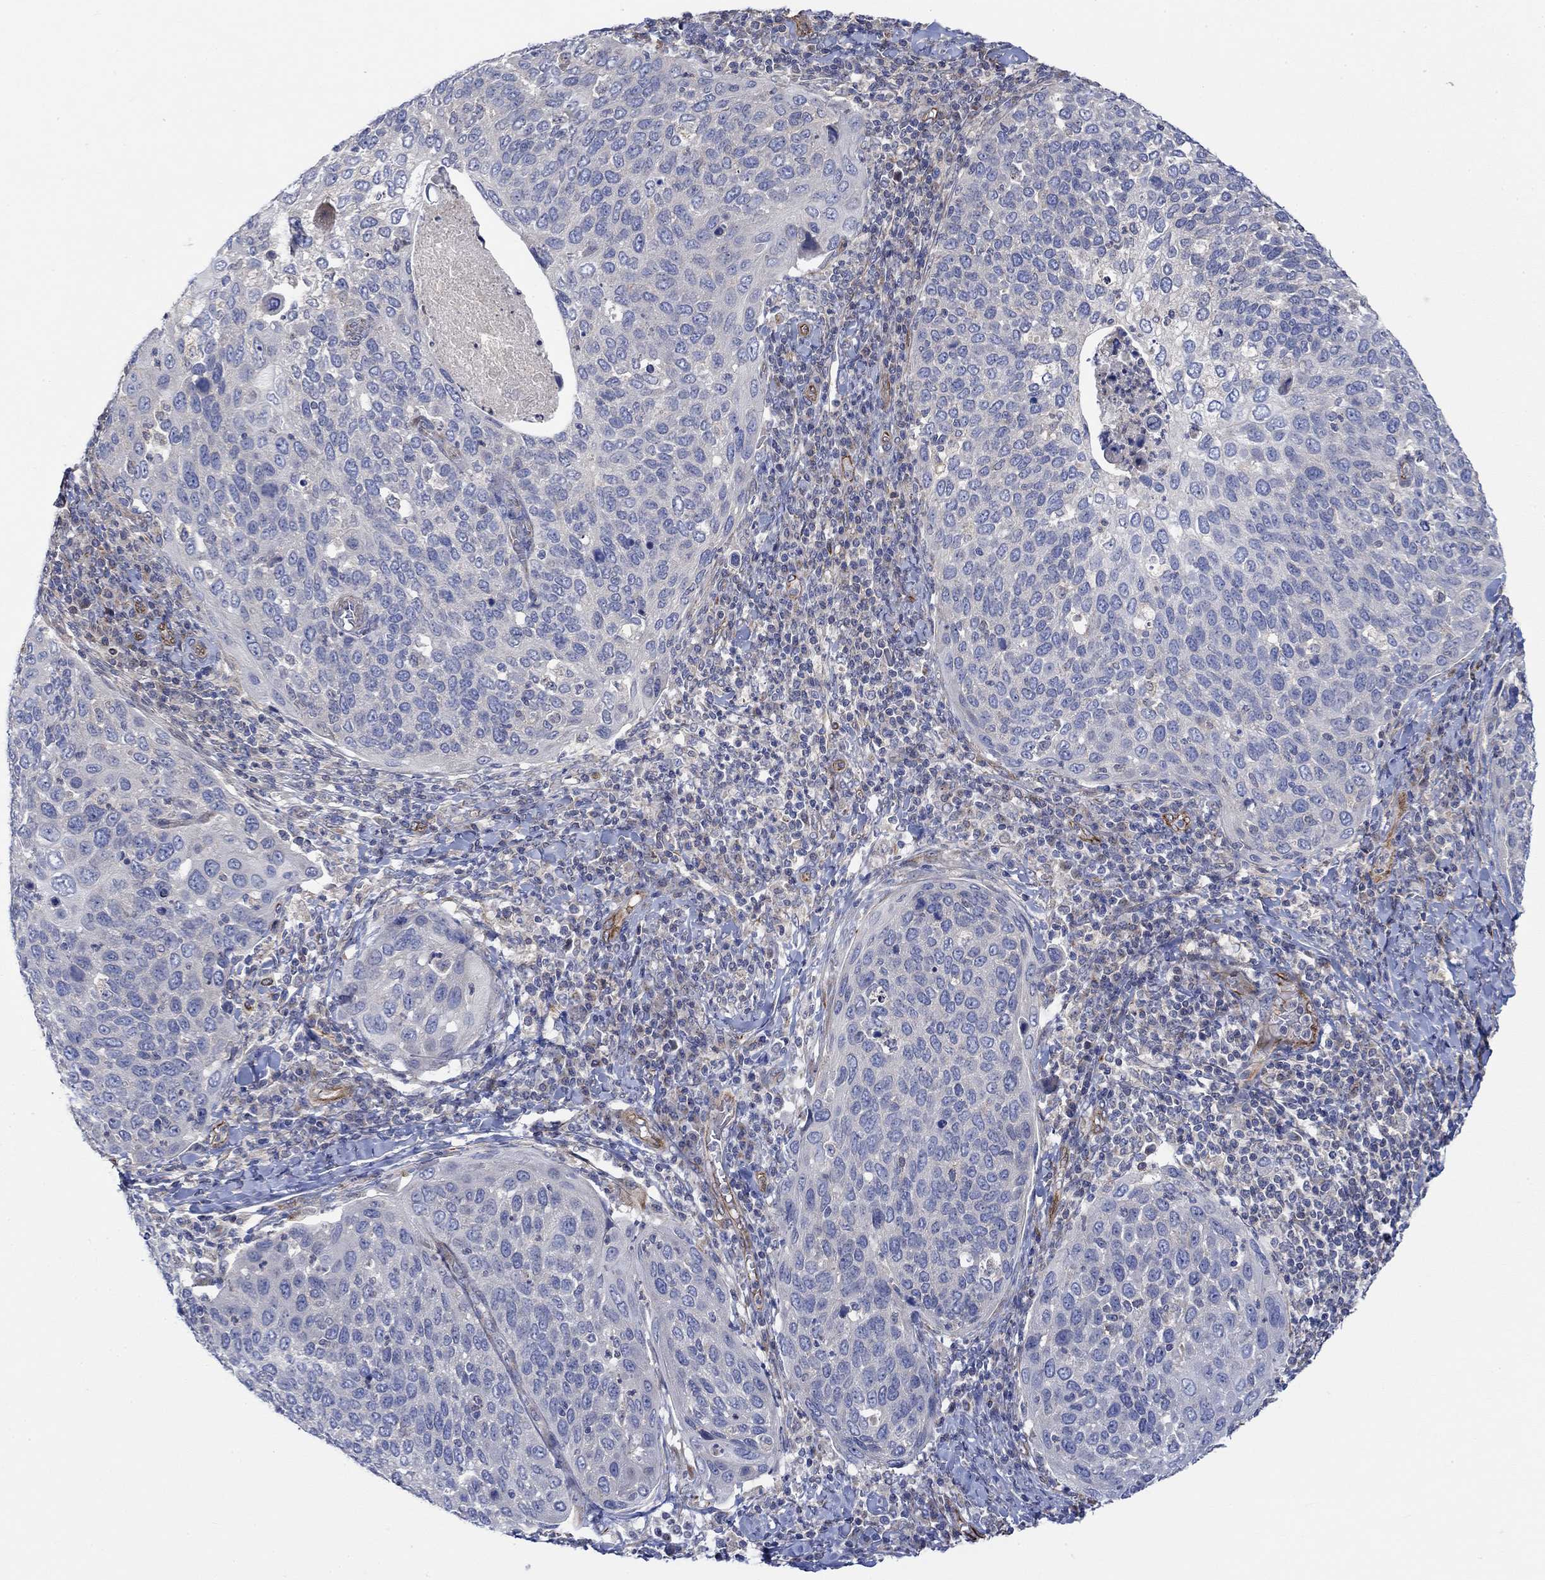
{"staining": {"intensity": "negative", "quantity": "none", "location": "none"}, "tissue": "cervical cancer", "cell_type": "Tumor cells", "image_type": "cancer", "snomed": [{"axis": "morphology", "description": "Squamous cell carcinoma, NOS"}, {"axis": "topography", "description": "Cervix"}], "caption": "A photomicrograph of cervical squamous cell carcinoma stained for a protein displays no brown staining in tumor cells. The staining is performed using DAB (3,3'-diaminobenzidine) brown chromogen with nuclei counter-stained in using hematoxylin.", "gene": "CAMK1D", "patient": {"sex": "female", "age": 54}}